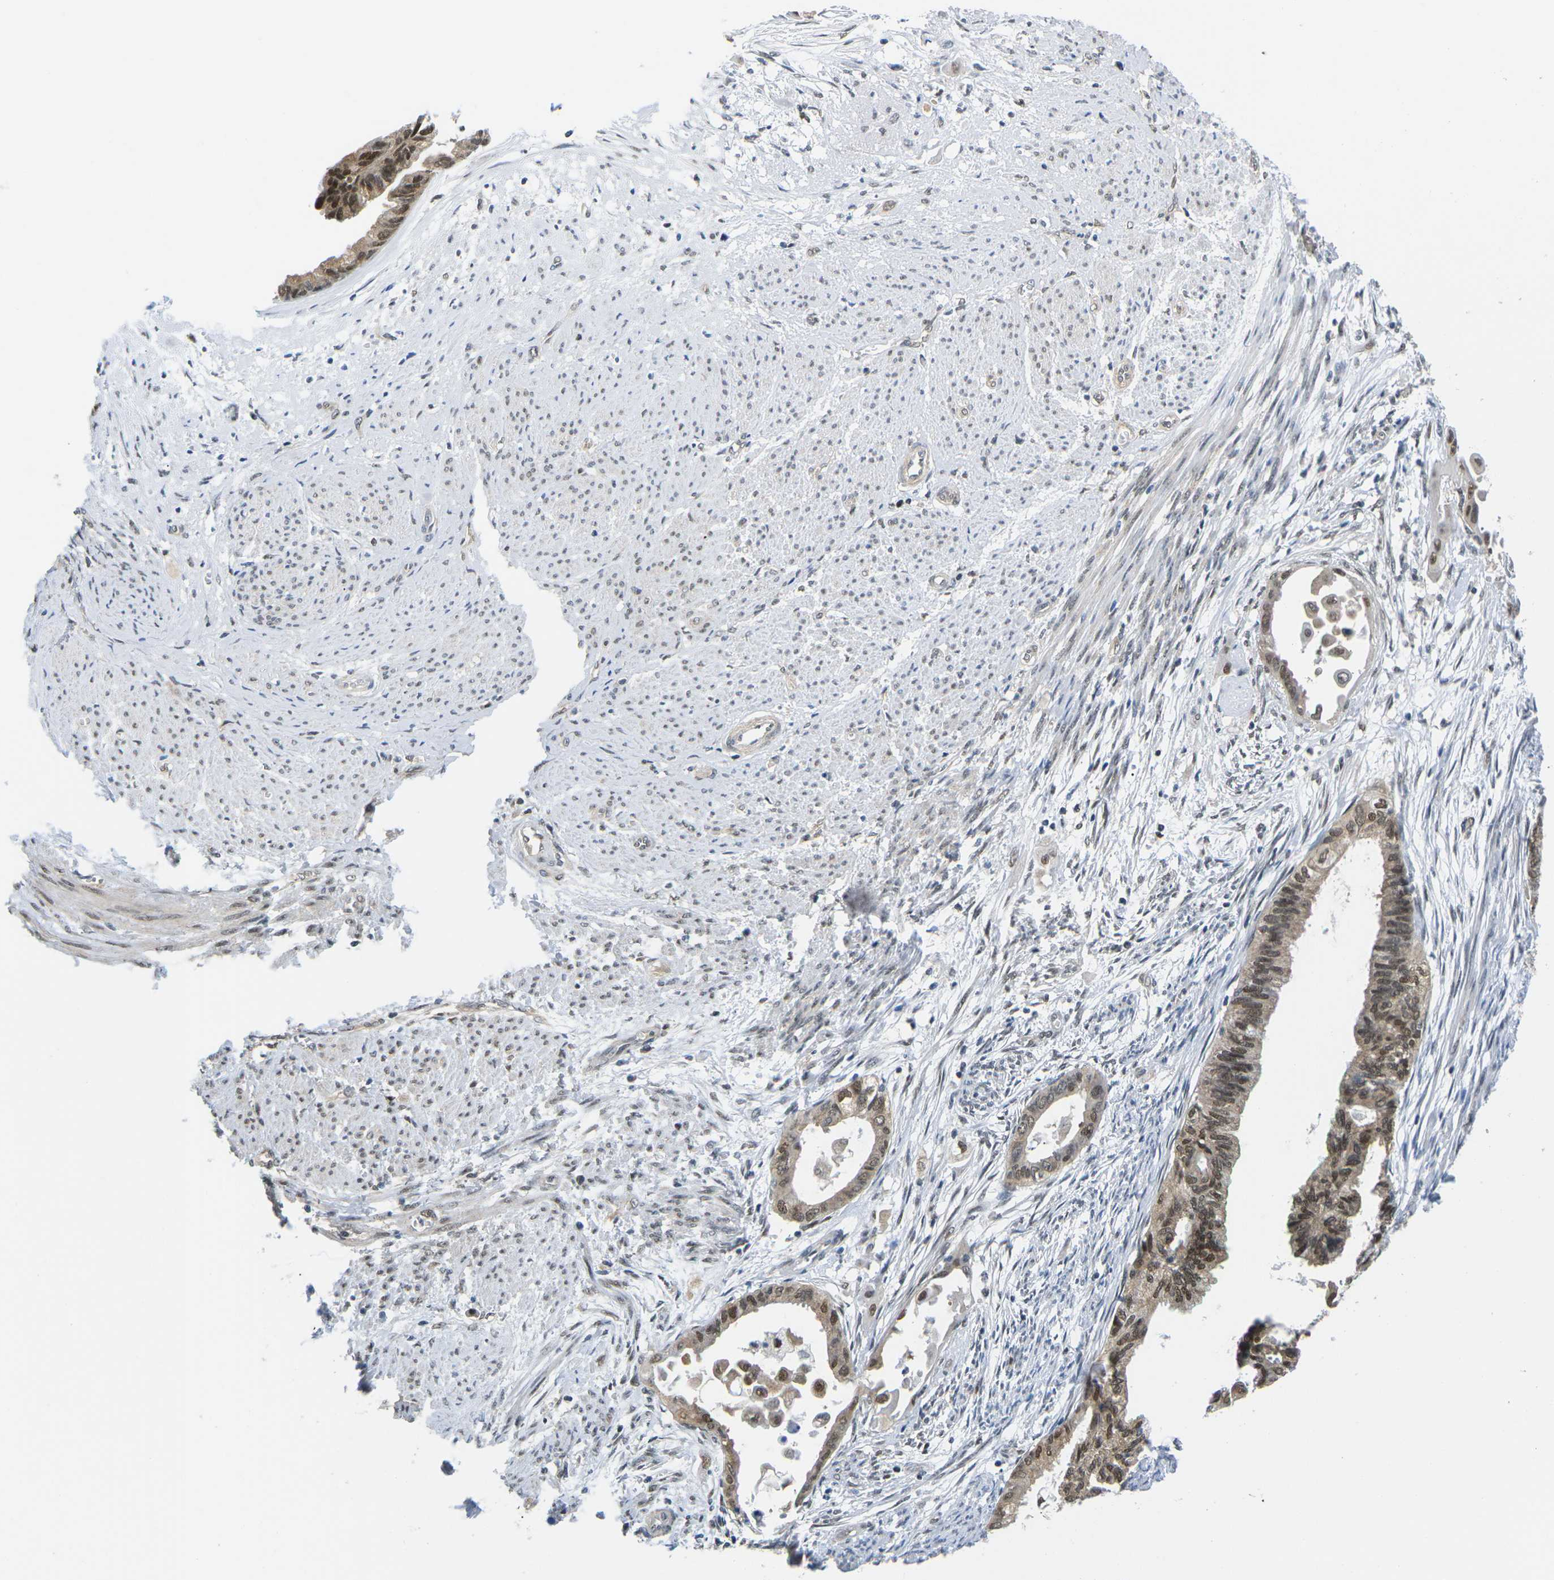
{"staining": {"intensity": "moderate", "quantity": ">75%", "location": "cytoplasmic/membranous,nuclear"}, "tissue": "cervical cancer", "cell_type": "Tumor cells", "image_type": "cancer", "snomed": [{"axis": "morphology", "description": "Normal tissue, NOS"}, {"axis": "morphology", "description": "Adenocarcinoma, NOS"}, {"axis": "topography", "description": "Cervix"}, {"axis": "topography", "description": "Endometrium"}], "caption": "Moderate cytoplasmic/membranous and nuclear expression is identified in approximately >75% of tumor cells in cervical cancer (adenocarcinoma).", "gene": "UBA7", "patient": {"sex": "female", "age": 86}}